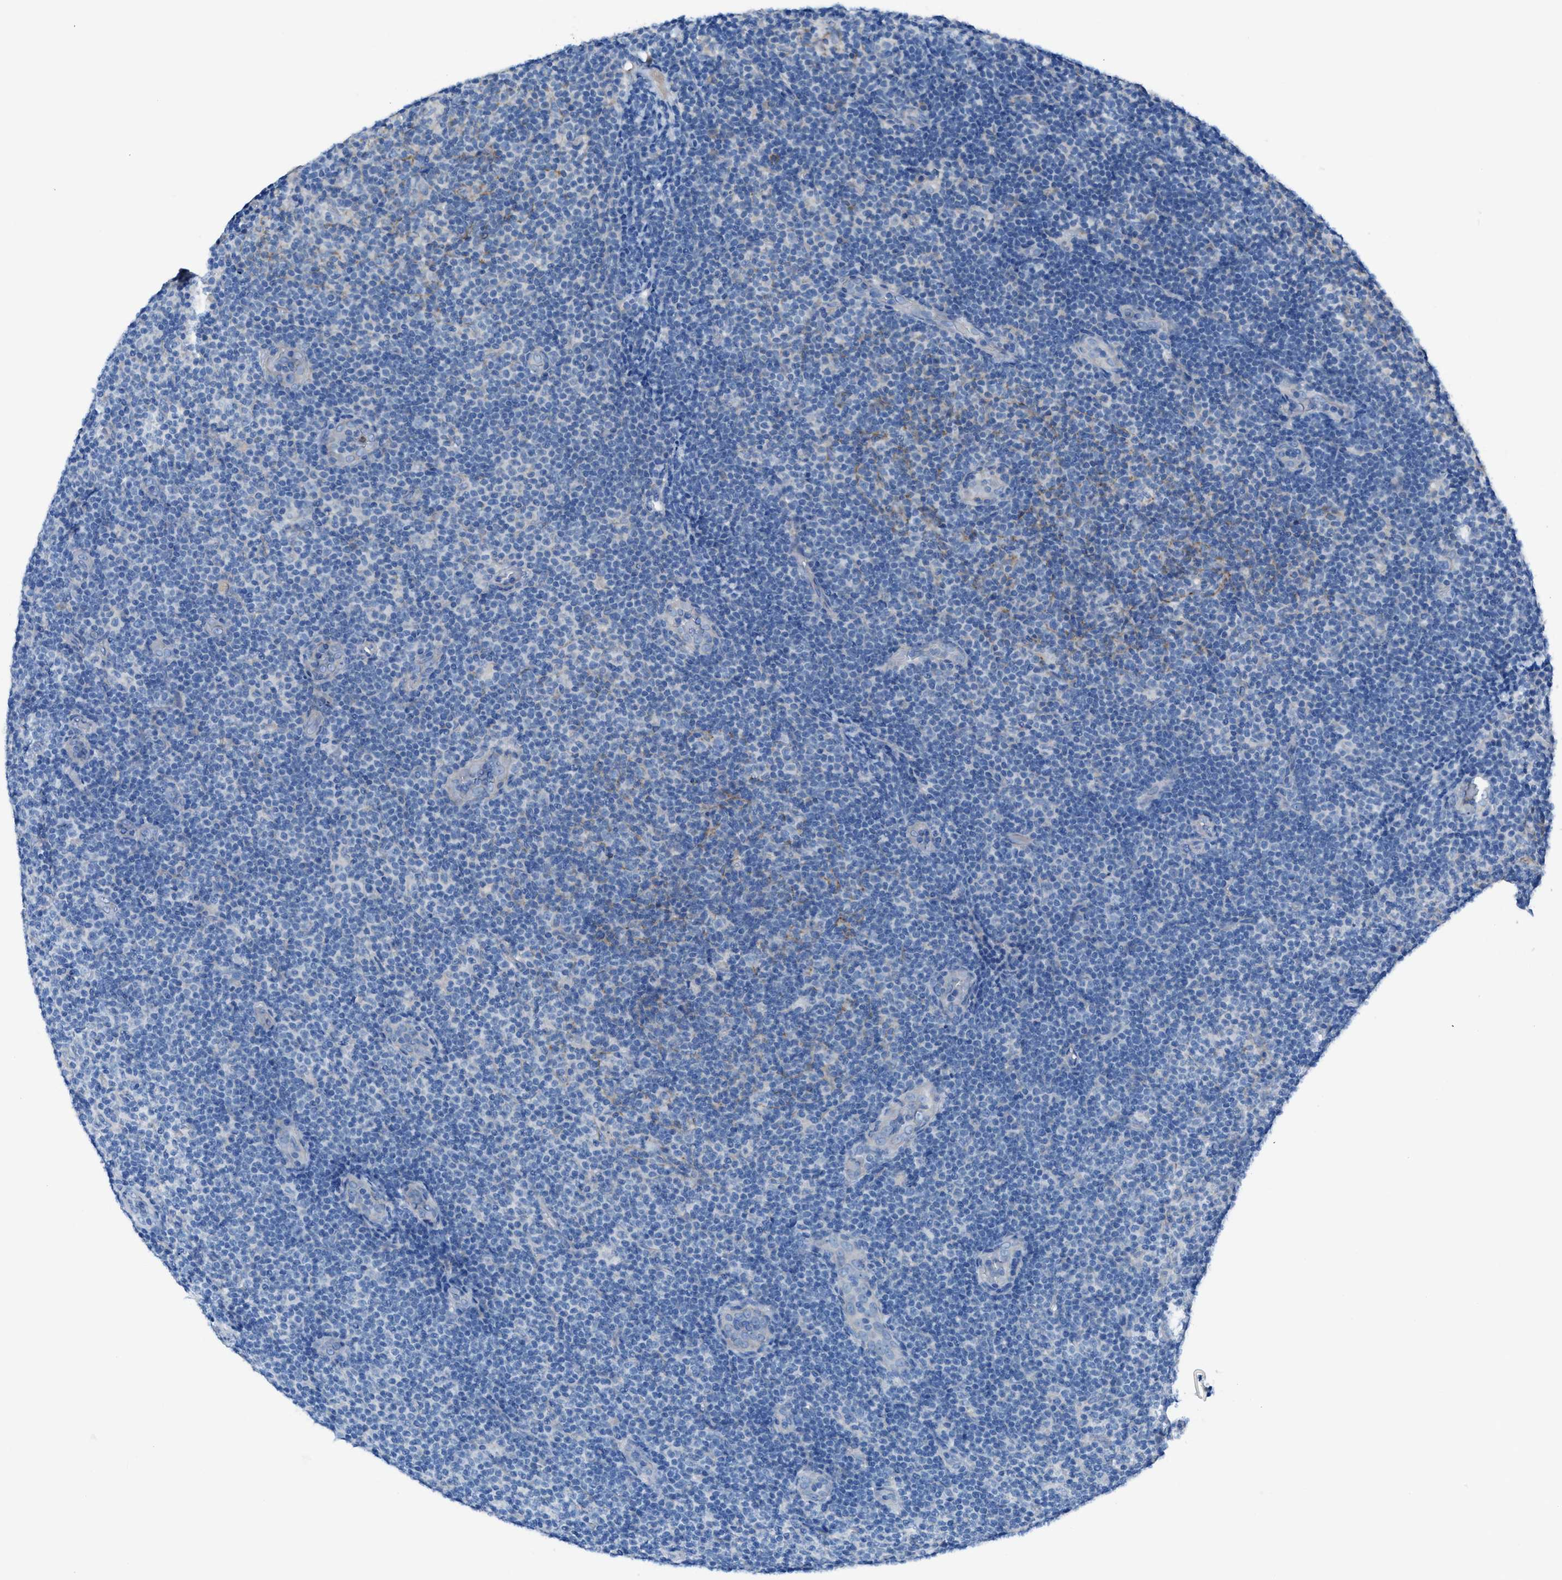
{"staining": {"intensity": "negative", "quantity": "none", "location": "none"}, "tissue": "lymphoma", "cell_type": "Tumor cells", "image_type": "cancer", "snomed": [{"axis": "morphology", "description": "Malignant lymphoma, non-Hodgkin's type, Low grade"}, {"axis": "topography", "description": "Lymph node"}], "caption": "Tumor cells show no significant expression in lymphoma.", "gene": "C5AR2", "patient": {"sex": "male", "age": 83}}